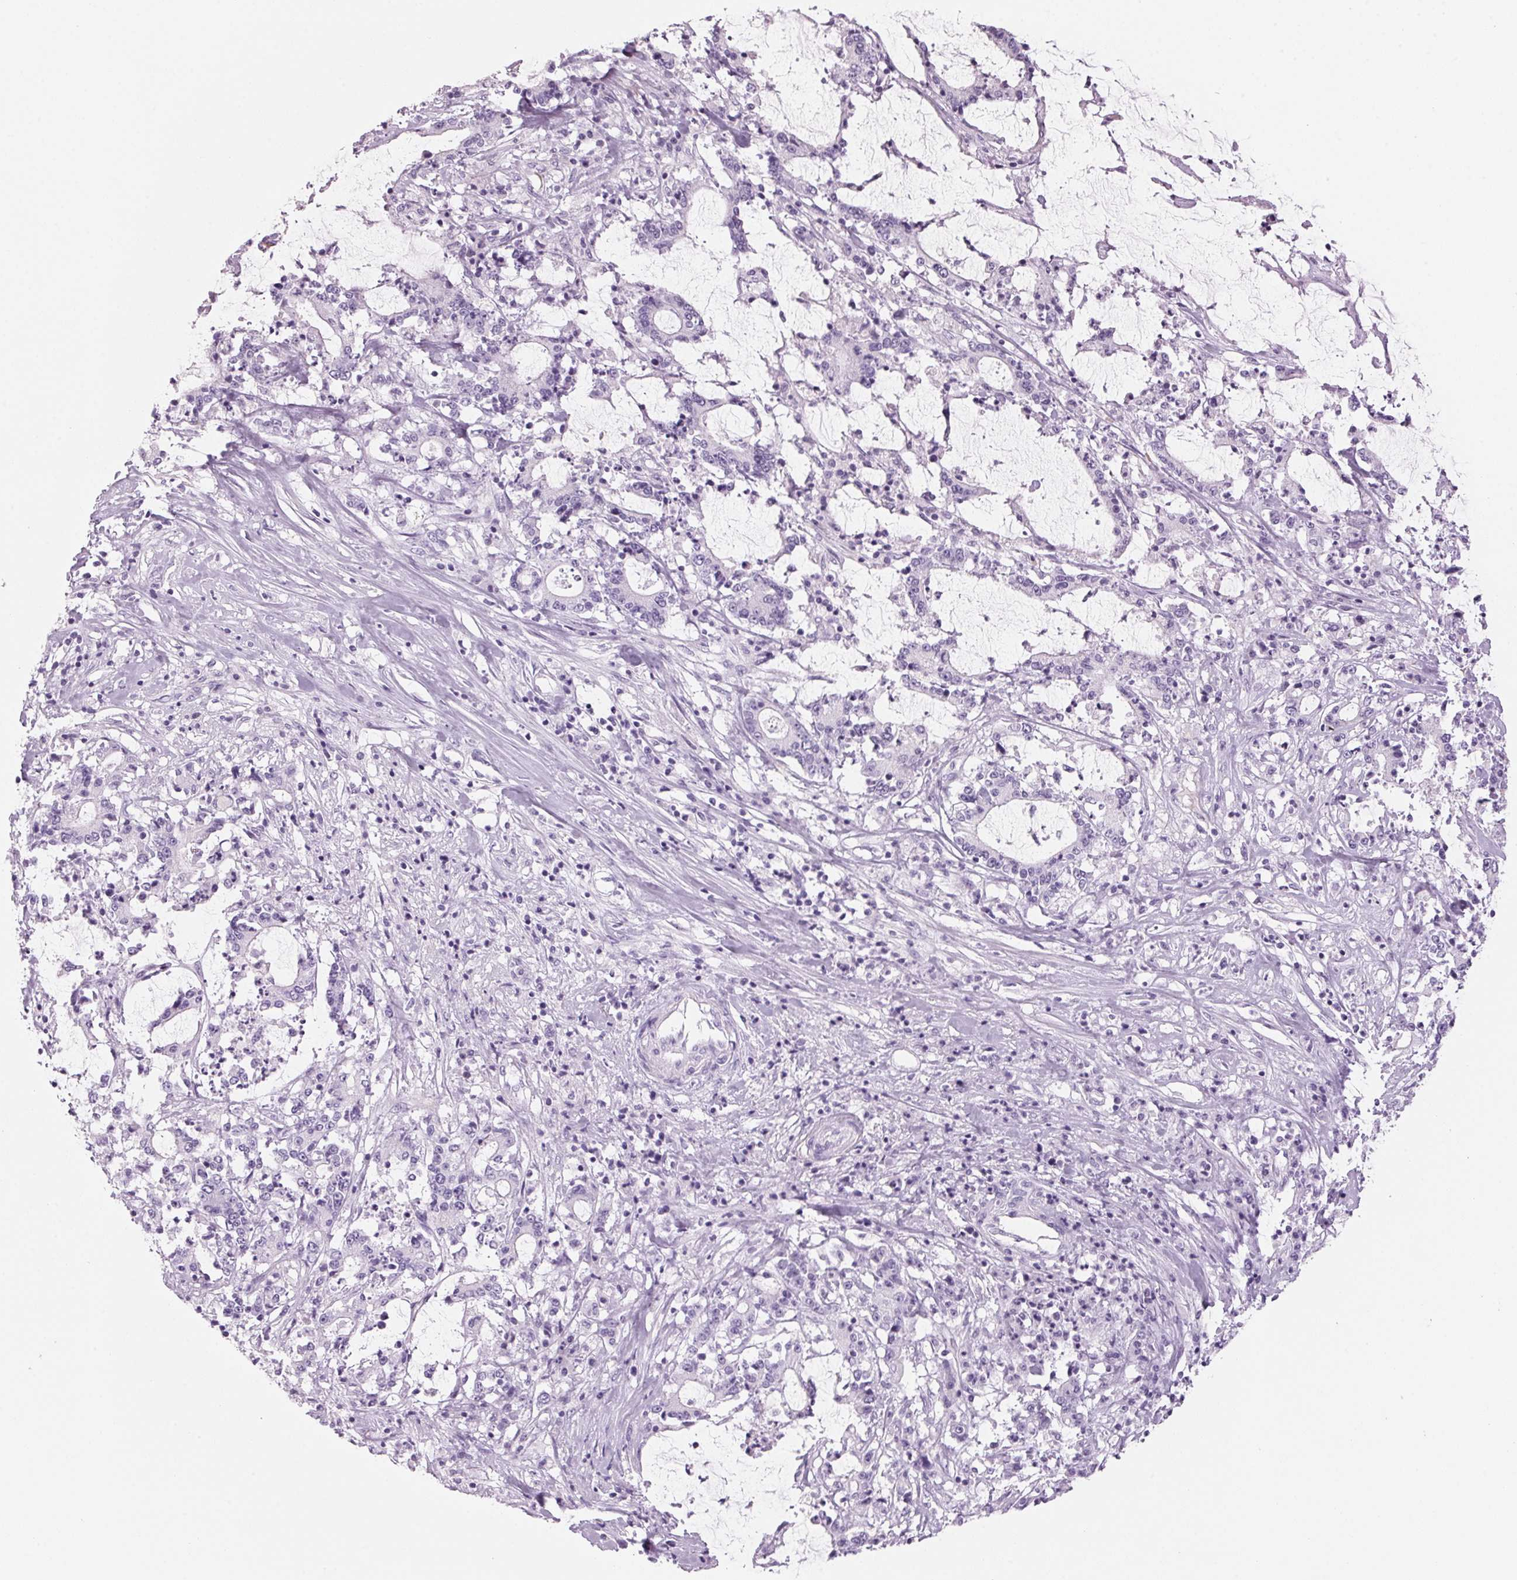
{"staining": {"intensity": "negative", "quantity": "none", "location": "none"}, "tissue": "stomach cancer", "cell_type": "Tumor cells", "image_type": "cancer", "snomed": [{"axis": "morphology", "description": "Adenocarcinoma, NOS"}, {"axis": "topography", "description": "Stomach, upper"}], "caption": "Tumor cells show no significant protein positivity in stomach cancer.", "gene": "ADAM20", "patient": {"sex": "male", "age": 68}}